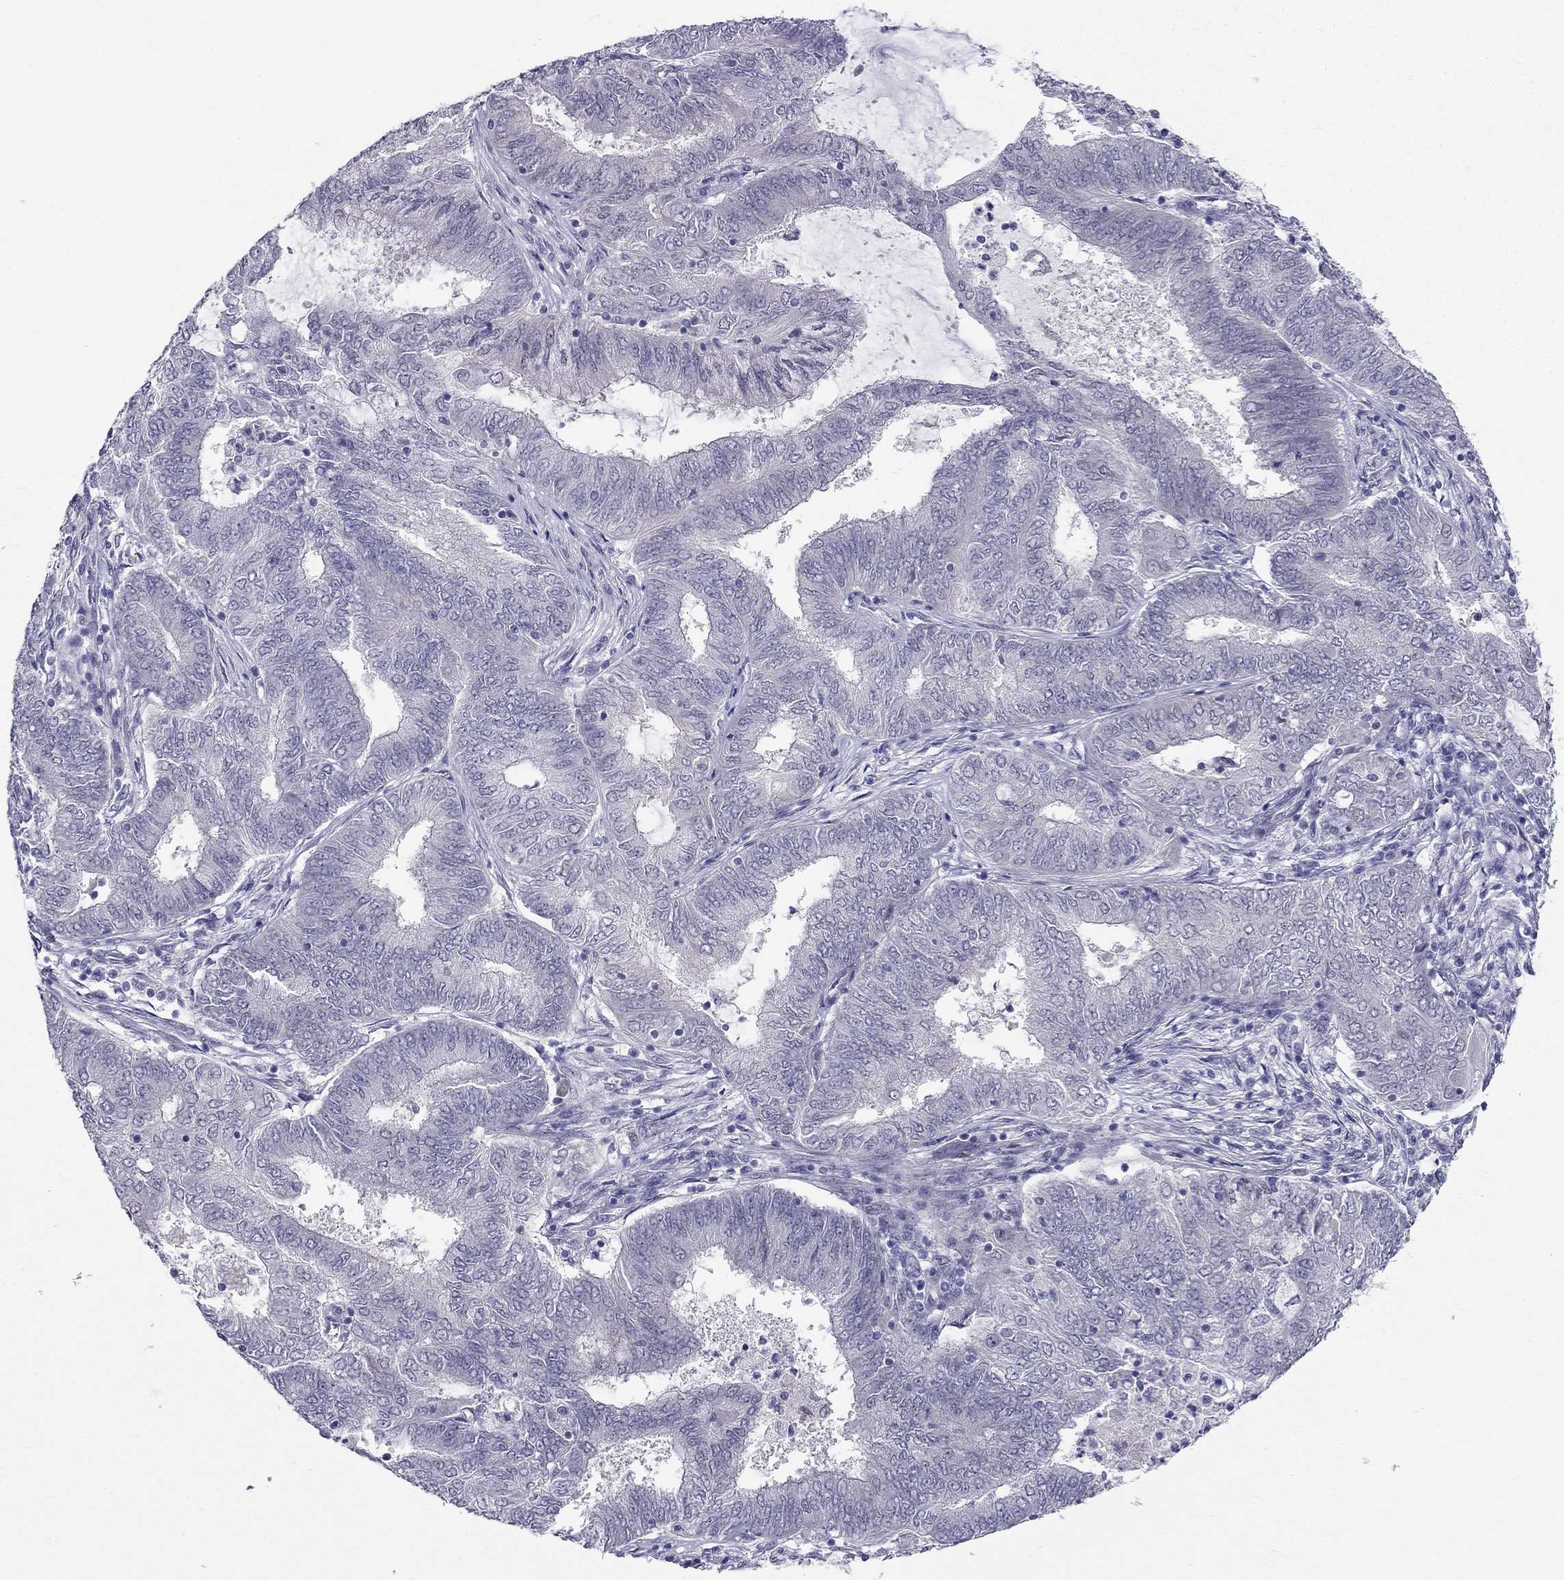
{"staining": {"intensity": "negative", "quantity": "none", "location": "none"}, "tissue": "endometrial cancer", "cell_type": "Tumor cells", "image_type": "cancer", "snomed": [{"axis": "morphology", "description": "Adenocarcinoma, NOS"}, {"axis": "topography", "description": "Endometrium"}], "caption": "Tumor cells are negative for brown protein staining in endometrial cancer (adenocarcinoma).", "gene": "BAG5", "patient": {"sex": "female", "age": 62}}